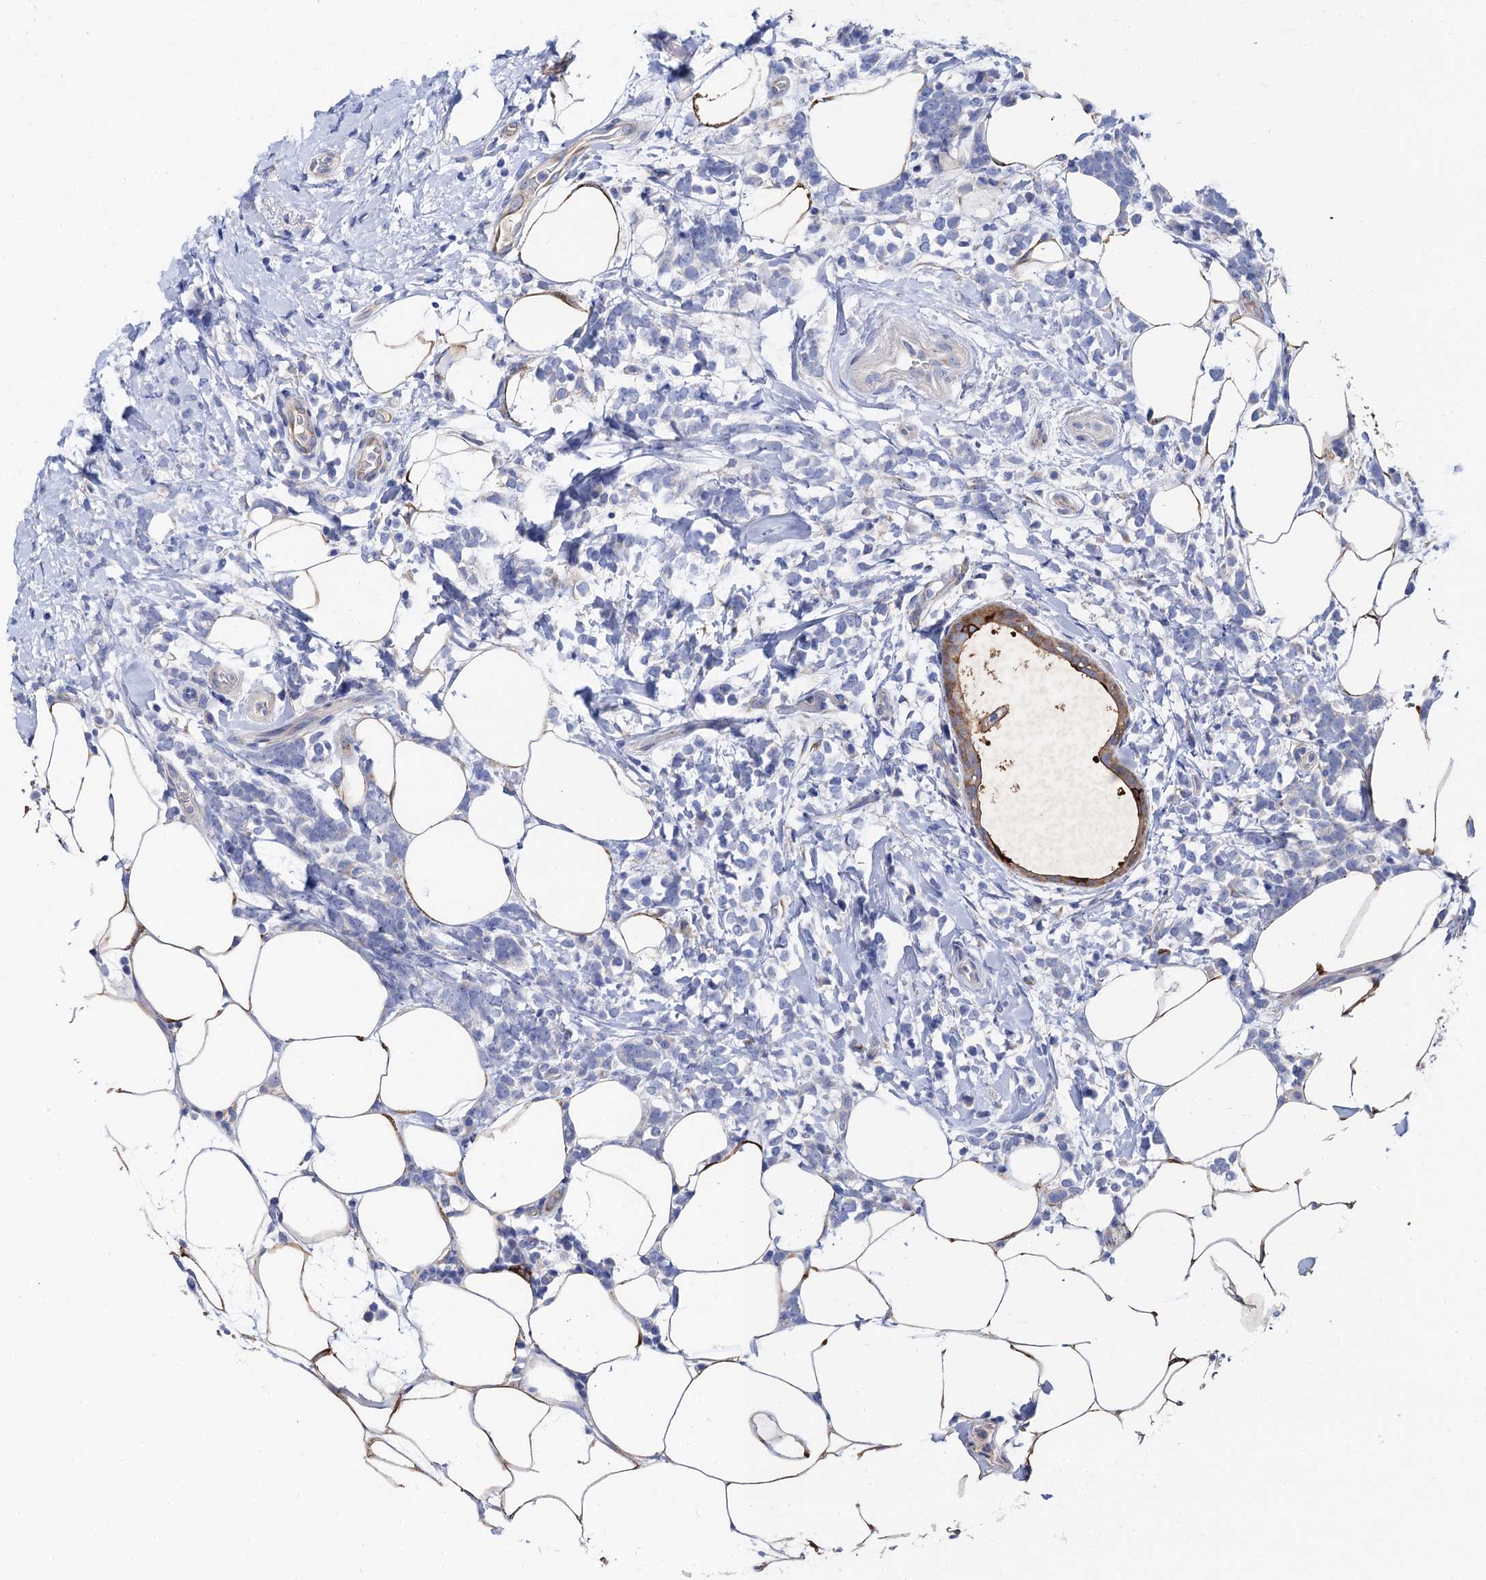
{"staining": {"intensity": "negative", "quantity": "none", "location": "none"}, "tissue": "breast cancer", "cell_type": "Tumor cells", "image_type": "cancer", "snomed": [{"axis": "morphology", "description": "Lobular carcinoma"}, {"axis": "topography", "description": "Breast"}], "caption": "The histopathology image shows no significant staining in tumor cells of breast lobular carcinoma.", "gene": "FREM3", "patient": {"sex": "female", "age": 58}}